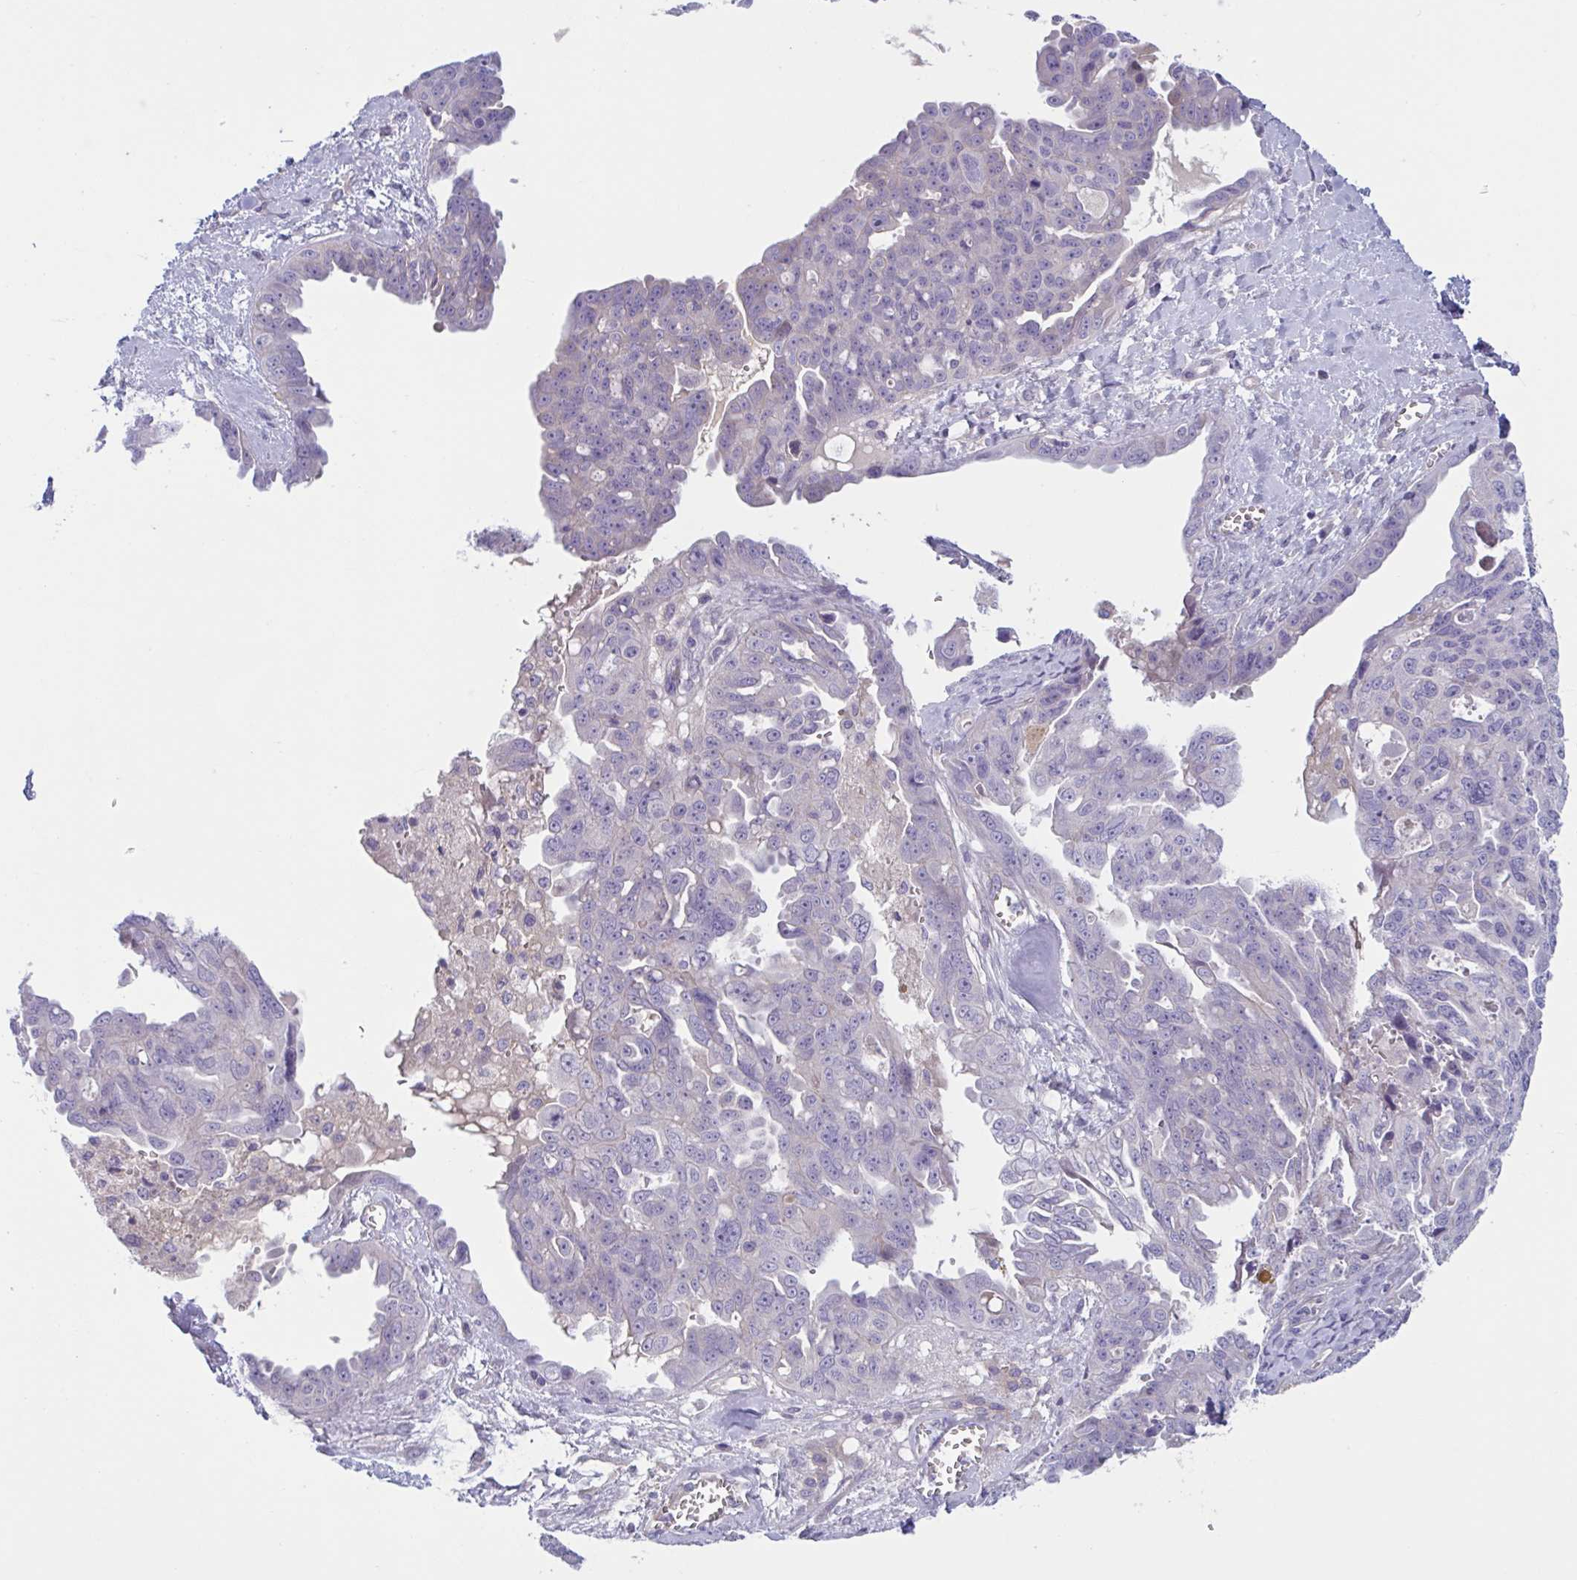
{"staining": {"intensity": "negative", "quantity": "none", "location": "none"}, "tissue": "ovarian cancer", "cell_type": "Tumor cells", "image_type": "cancer", "snomed": [{"axis": "morphology", "description": "Carcinoma, endometroid"}, {"axis": "topography", "description": "Ovary"}], "caption": "Immunohistochemical staining of ovarian endometroid carcinoma exhibits no significant positivity in tumor cells. Brightfield microscopy of IHC stained with DAB (brown) and hematoxylin (blue), captured at high magnification.", "gene": "TTC7B", "patient": {"sex": "female", "age": 70}}